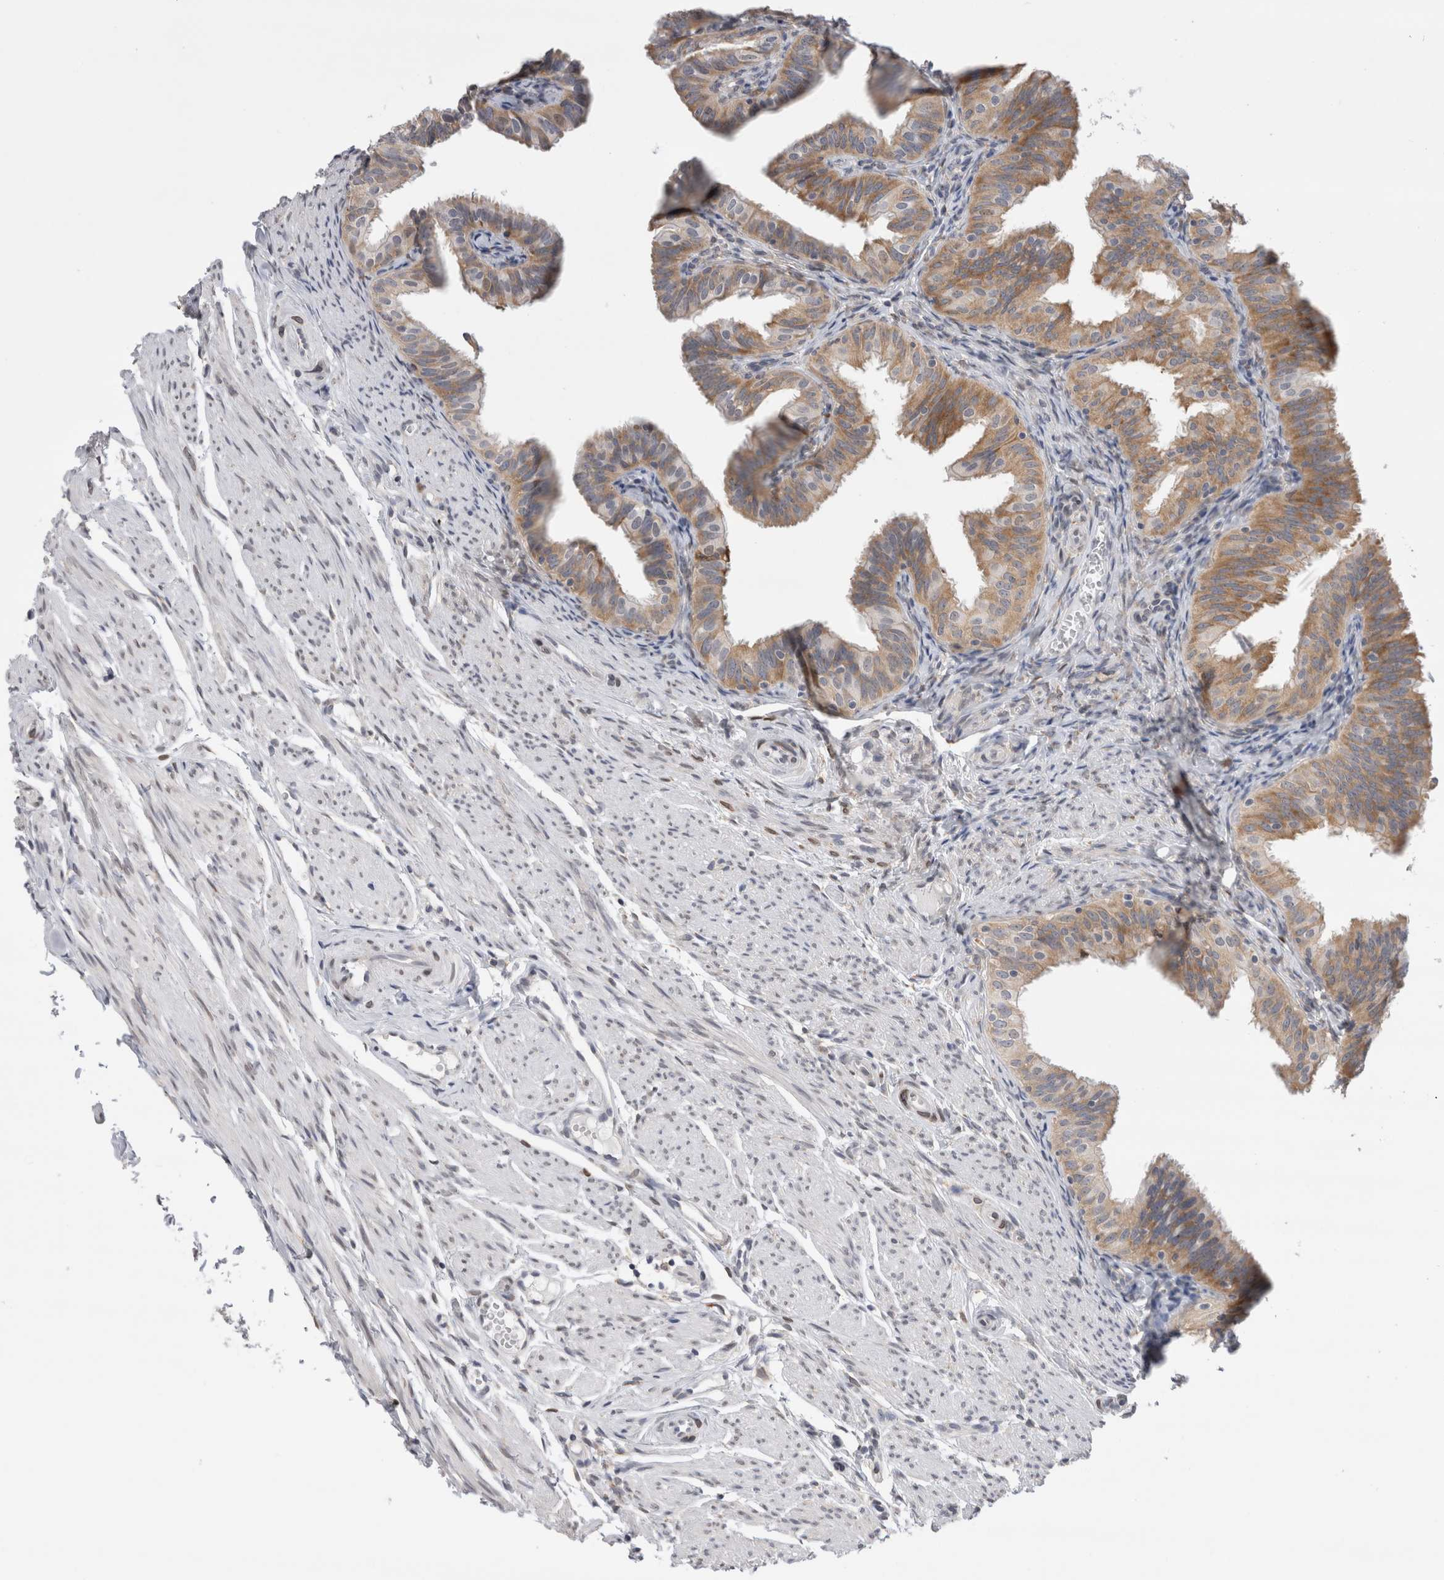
{"staining": {"intensity": "moderate", "quantity": "<25%", "location": "cytoplasmic/membranous"}, "tissue": "fallopian tube", "cell_type": "Glandular cells", "image_type": "normal", "snomed": [{"axis": "morphology", "description": "Normal tissue, NOS"}, {"axis": "topography", "description": "Fallopian tube"}], "caption": "Protein expression by immunohistochemistry exhibits moderate cytoplasmic/membranous positivity in approximately <25% of glandular cells in benign fallopian tube.", "gene": "VCPIP1", "patient": {"sex": "female", "age": 35}}